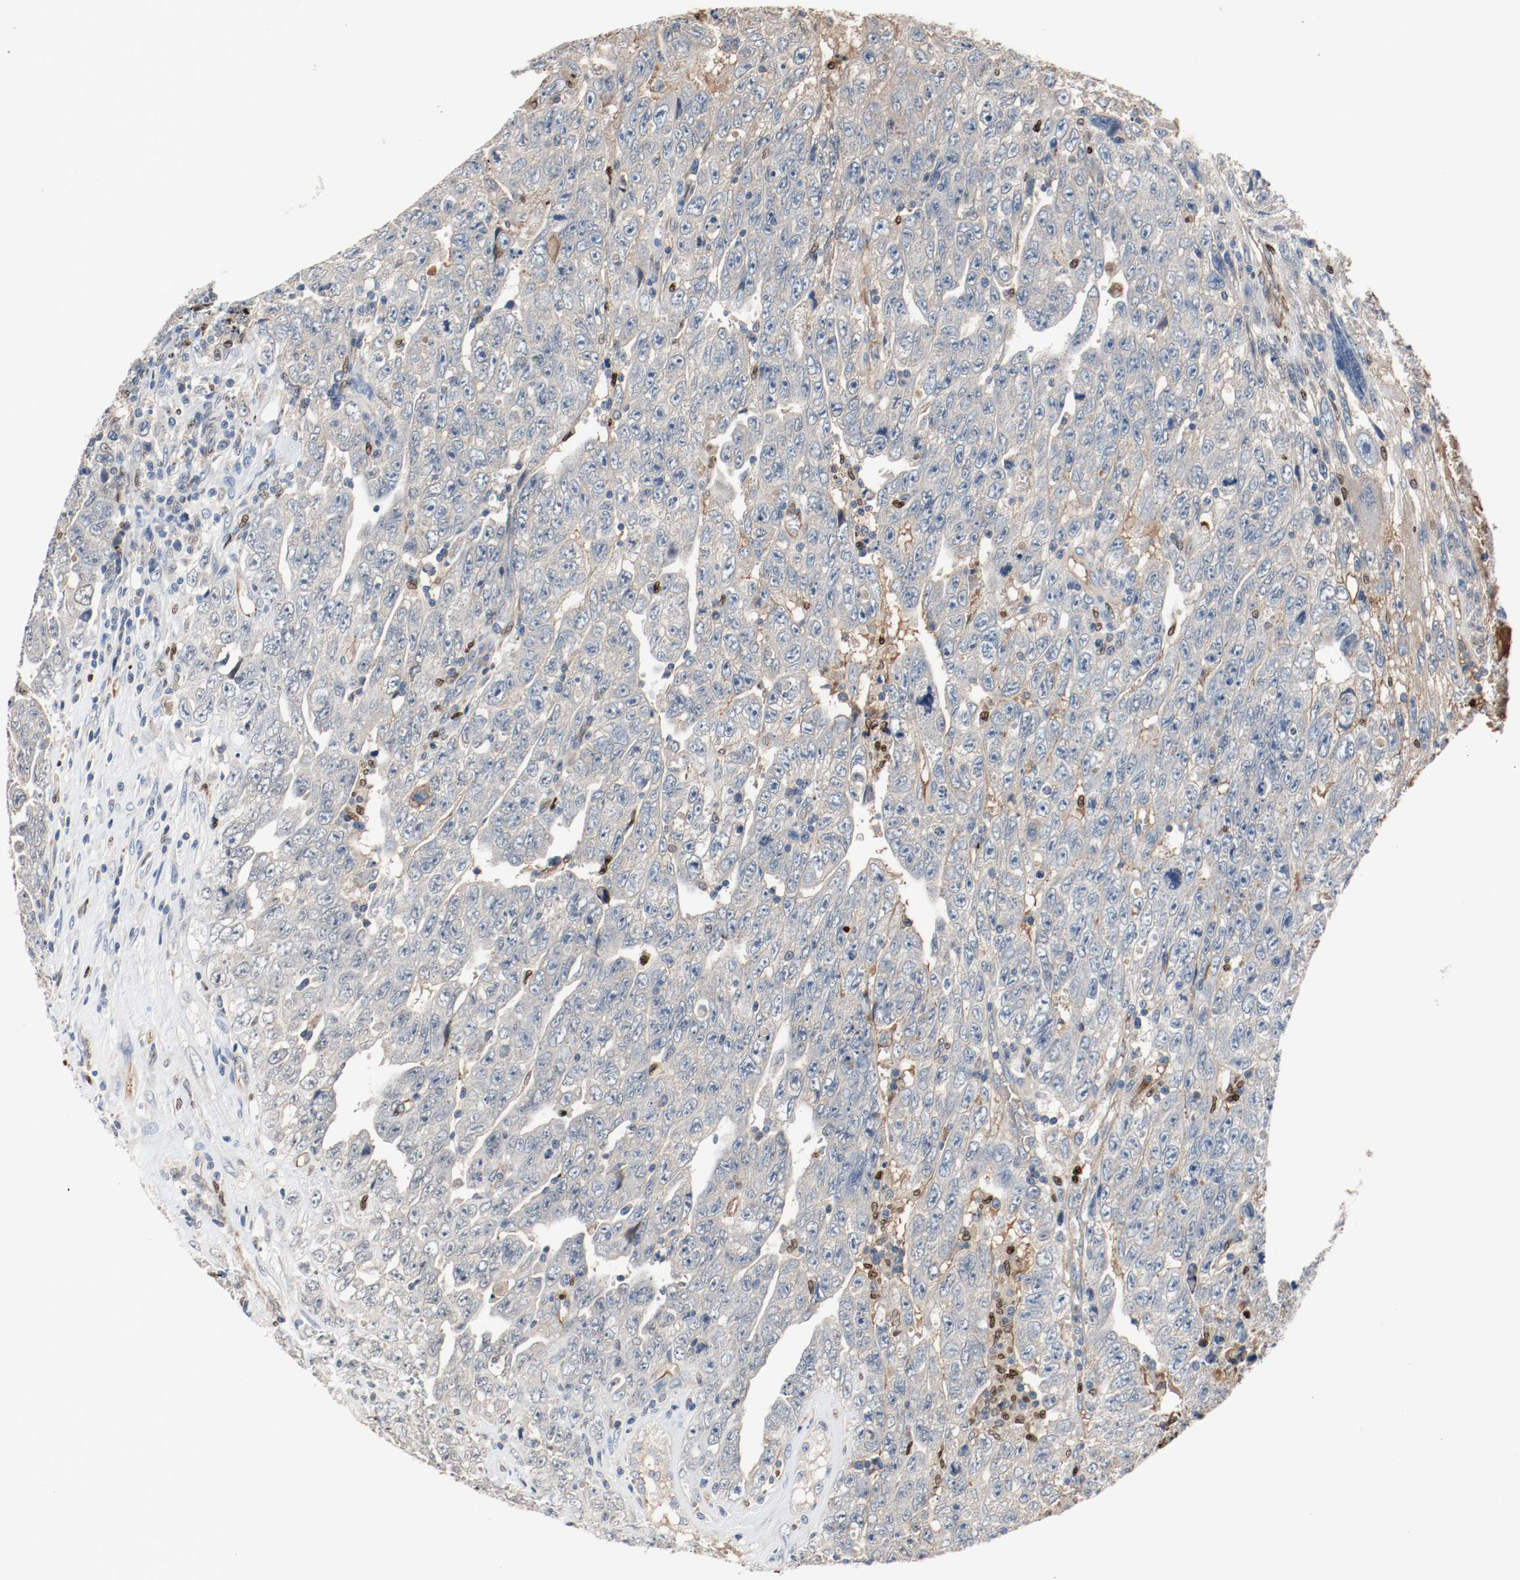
{"staining": {"intensity": "negative", "quantity": "none", "location": "none"}, "tissue": "testis cancer", "cell_type": "Tumor cells", "image_type": "cancer", "snomed": [{"axis": "morphology", "description": "Carcinoma, Embryonal, NOS"}, {"axis": "topography", "description": "Testis"}], "caption": "Photomicrograph shows no protein positivity in tumor cells of testis embryonal carcinoma tissue. (DAB (3,3'-diaminobenzidine) immunohistochemistry (IHC) with hematoxylin counter stain).", "gene": "BLK", "patient": {"sex": "male", "age": 28}}